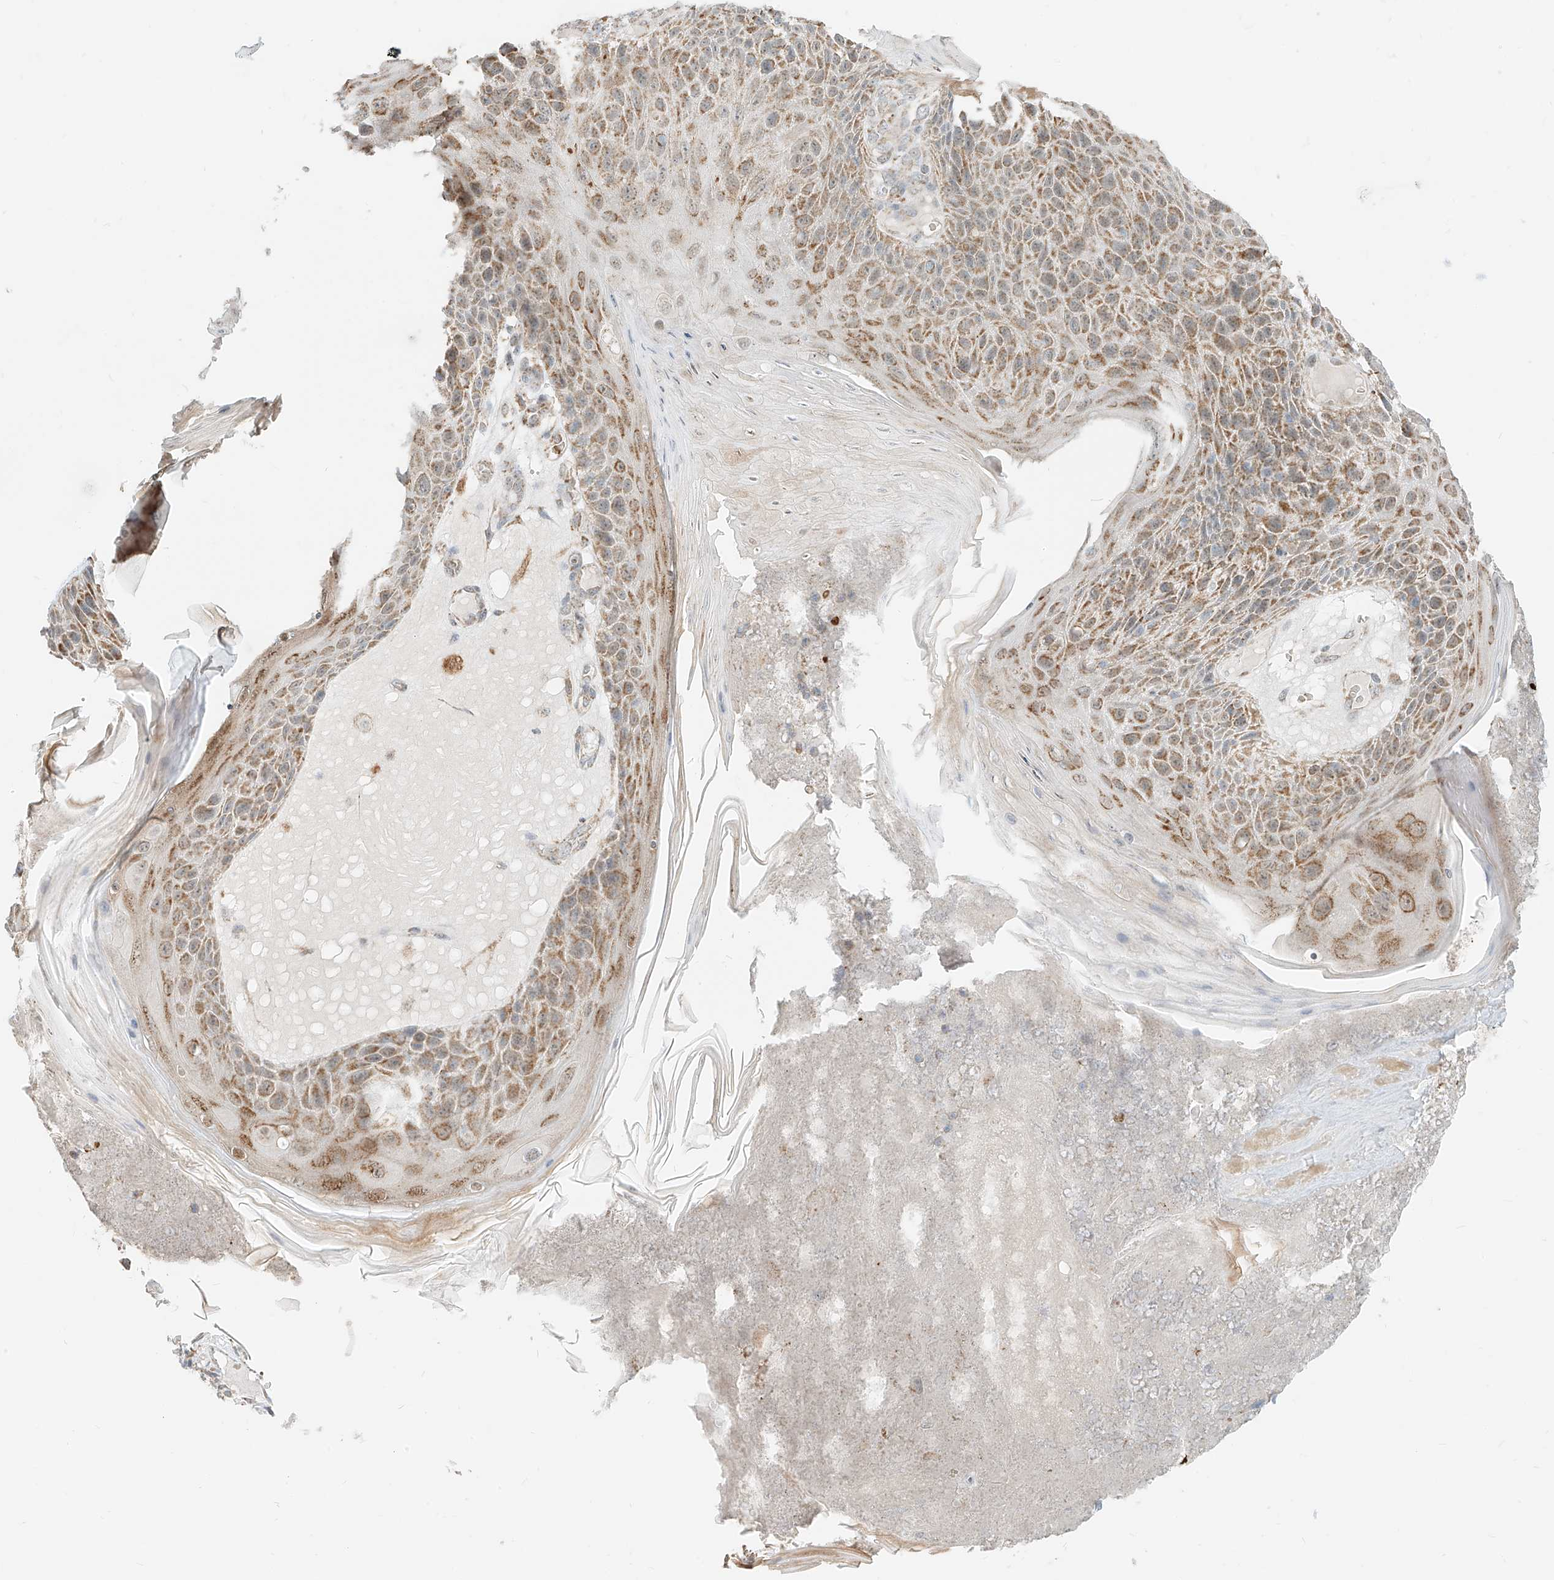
{"staining": {"intensity": "moderate", "quantity": ">75%", "location": "cytoplasmic/membranous"}, "tissue": "skin cancer", "cell_type": "Tumor cells", "image_type": "cancer", "snomed": [{"axis": "morphology", "description": "Squamous cell carcinoma, NOS"}, {"axis": "topography", "description": "Skin"}], "caption": "Moderate cytoplasmic/membranous staining for a protein is identified in about >75% of tumor cells of squamous cell carcinoma (skin) using IHC.", "gene": "MTUS2", "patient": {"sex": "female", "age": 88}}